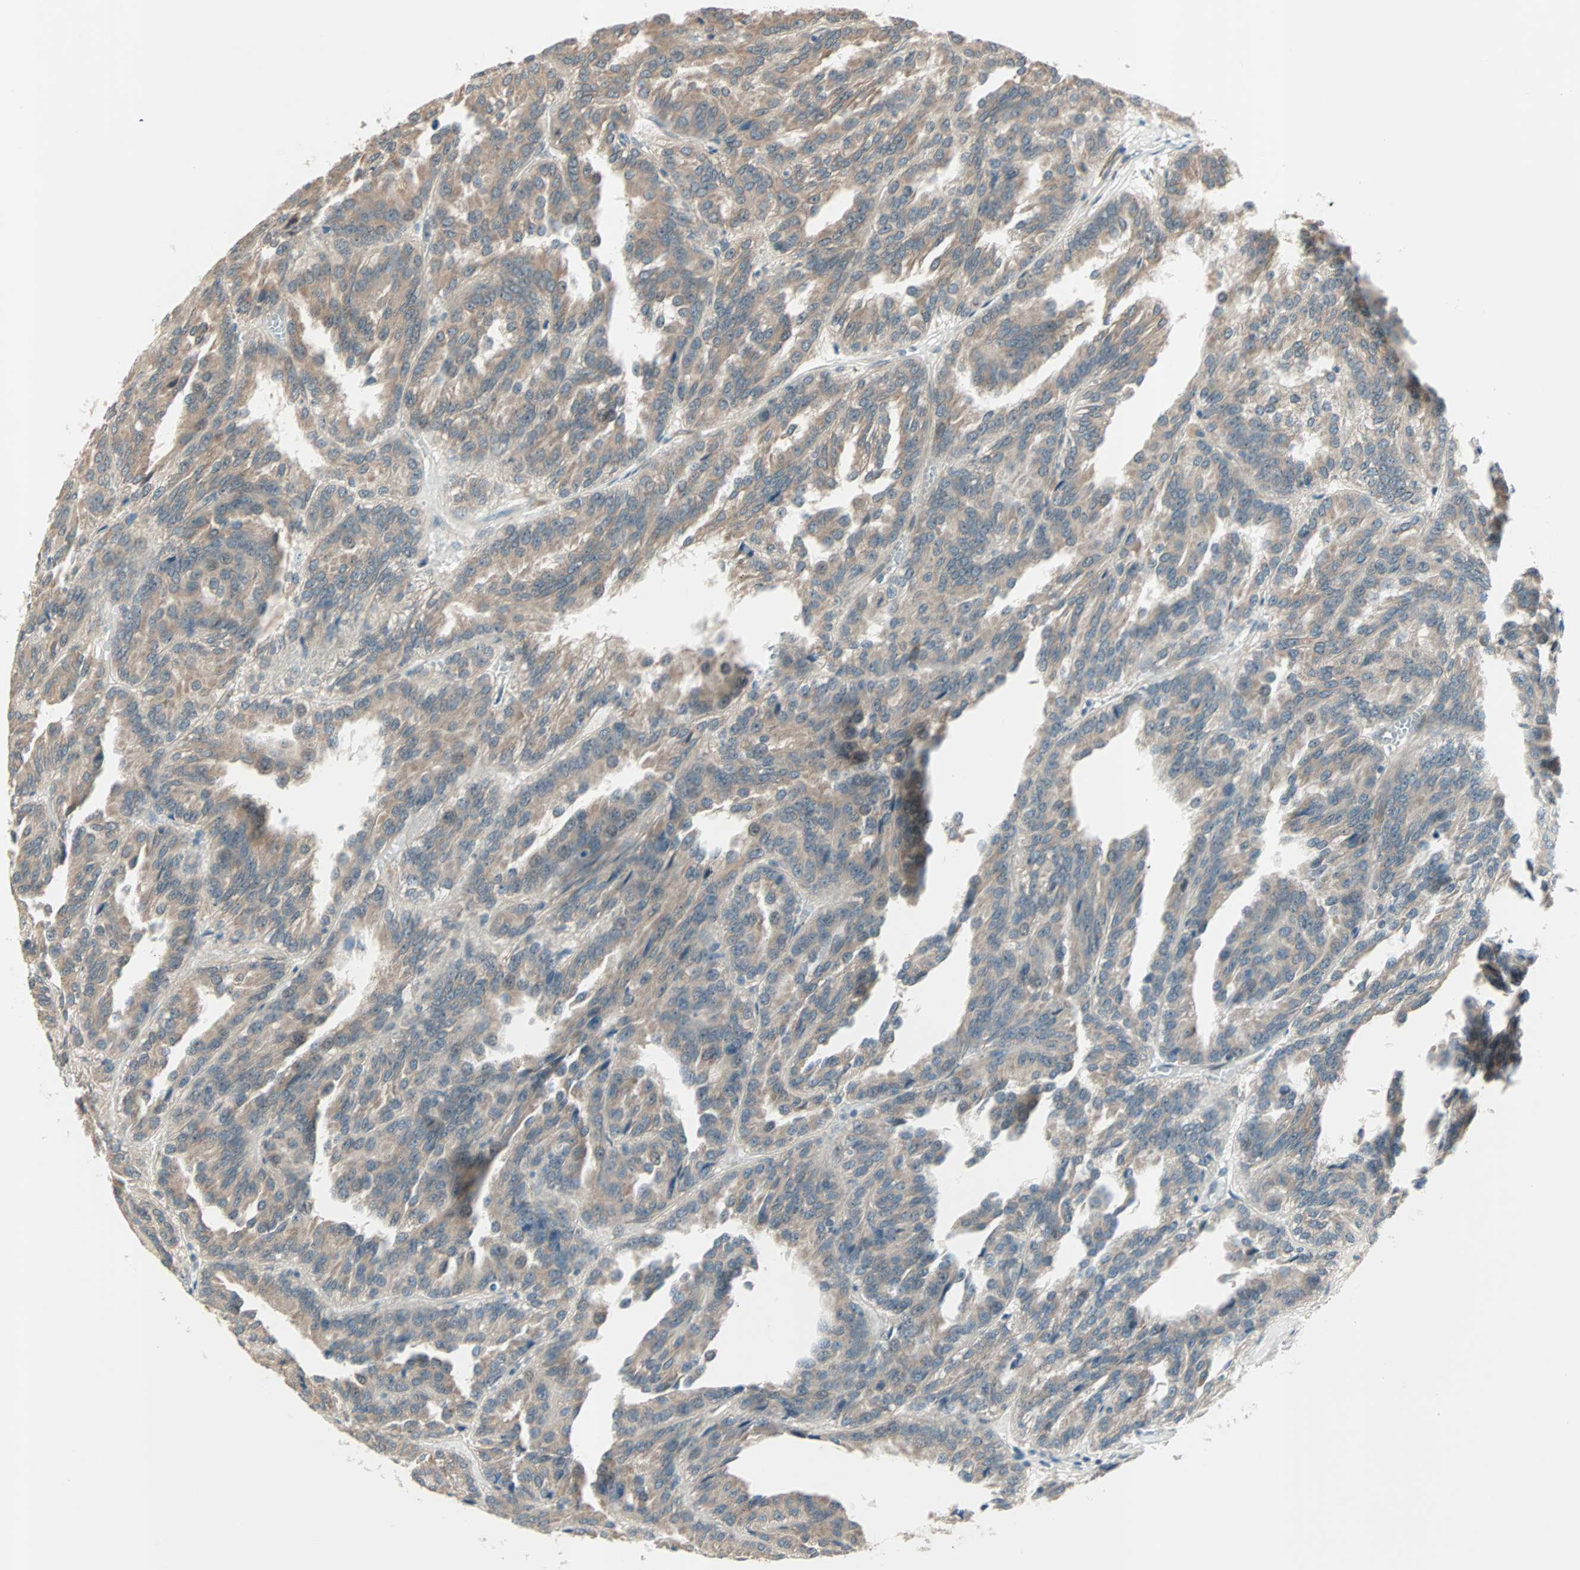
{"staining": {"intensity": "weak", "quantity": ">75%", "location": "cytoplasmic/membranous"}, "tissue": "renal cancer", "cell_type": "Tumor cells", "image_type": "cancer", "snomed": [{"axis": "morphology", "description": "Adenocarcinoma, NOS"}, {"axis": "topography", "description": "Kidney"}], "caption": "Adenocarcinoma (renal) was stained to show a protein in brown. There is low levels of weak cytoplasmic/membranous expression in approximately >75% of tumor cells.", "gene": "PGBD1", "patient": {"sex": "male", "age": 46}}